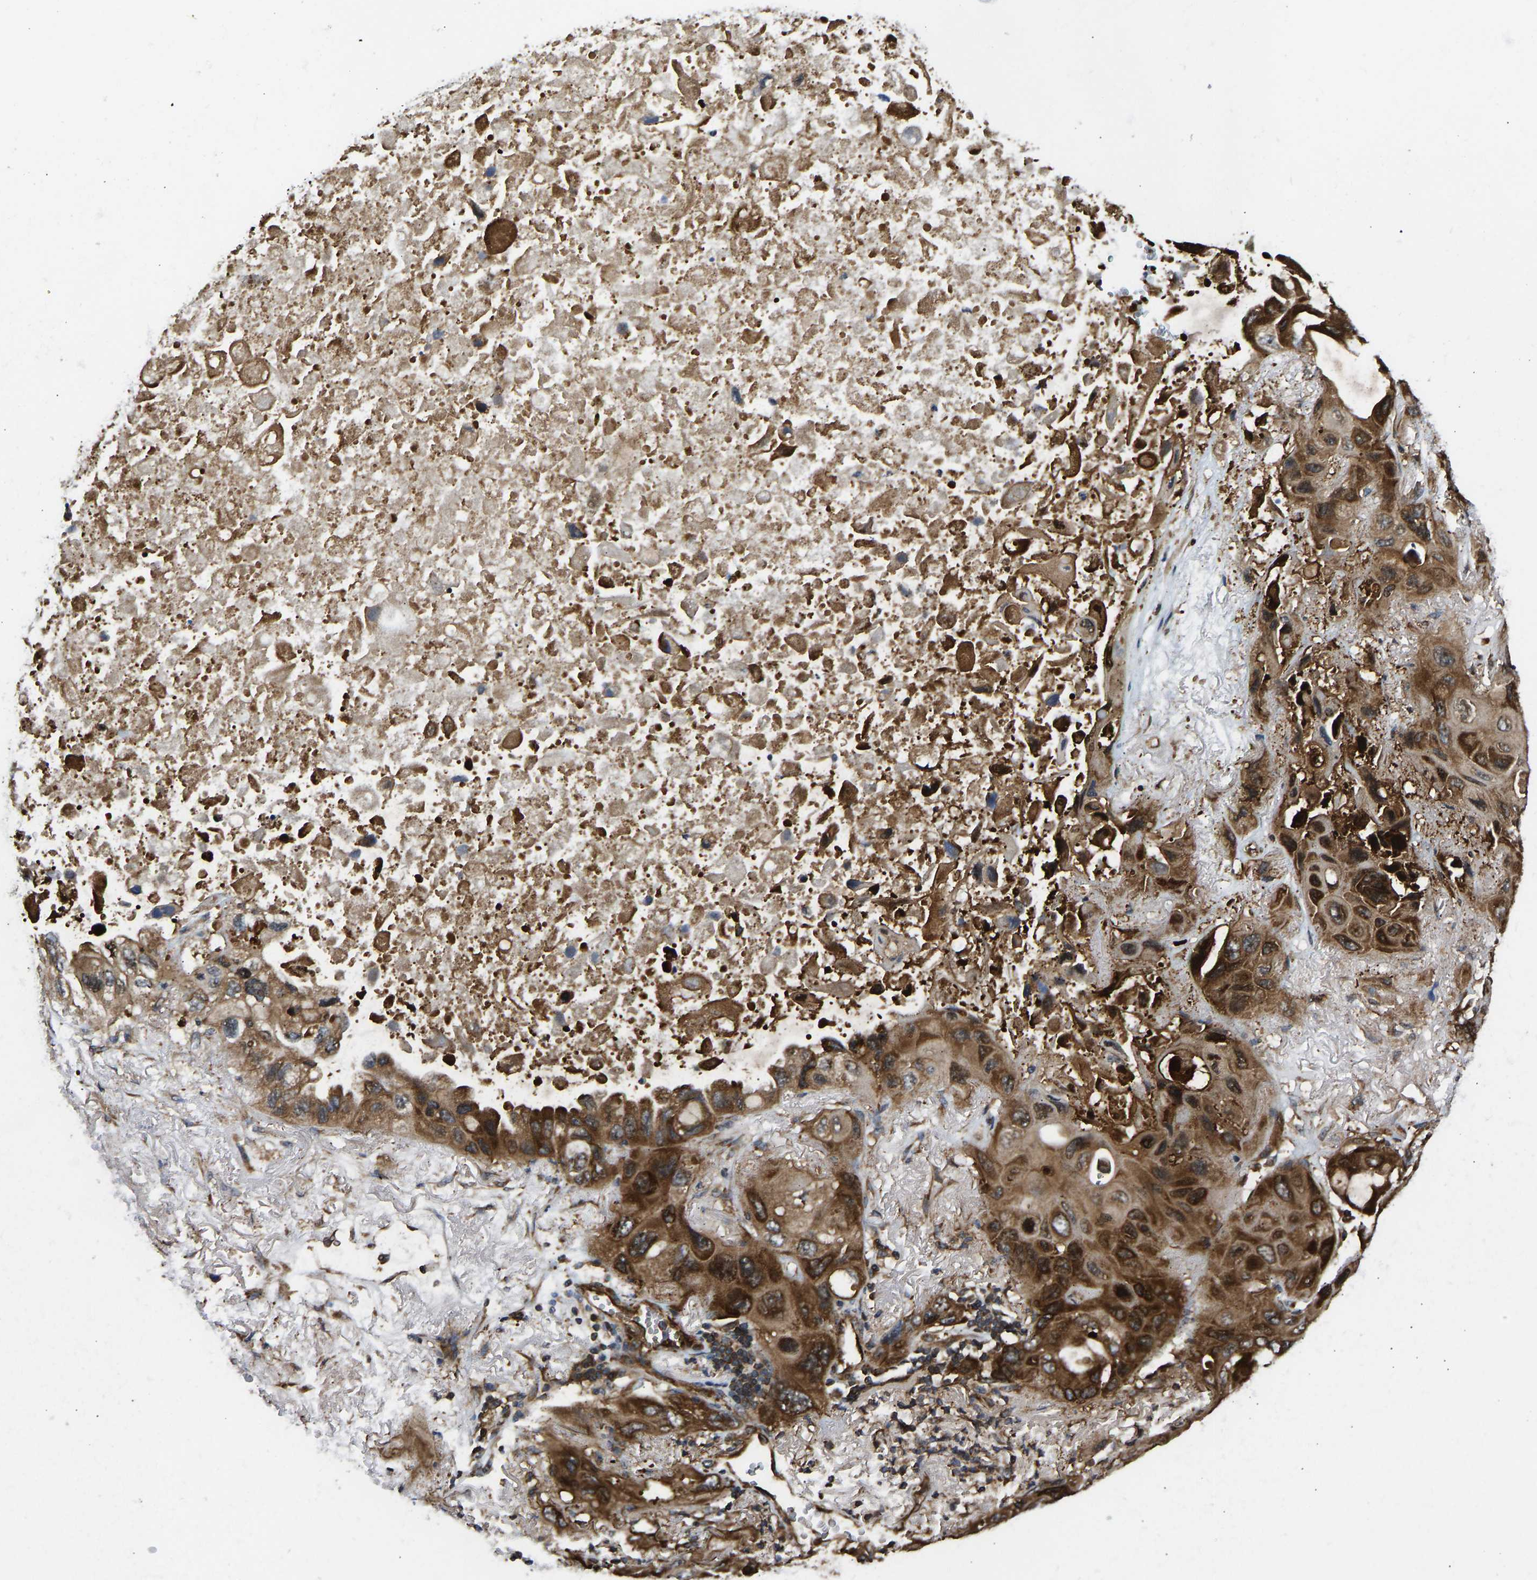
{"staining": {"intensity": "strong", "quantity": ">75%", "location": "cytoplasmic/membranous"}, "tissue": "lung cancer", "cell_type": "Tumor cells", "image_type": "cancer", "snomed": [{"axis": "morphology", "description": "Squamous cell carcinoma, NOS"}, {"axis": "topography", "description": "Lung"}], "caption": "Protein staining reveals strong cytoplasmic/membranous positivity in approximately >75% of tumor cells in lung squamous cell carcinoma.", "gene": "RASGRF2", "patient": {"sex": "female", "age": 73}}